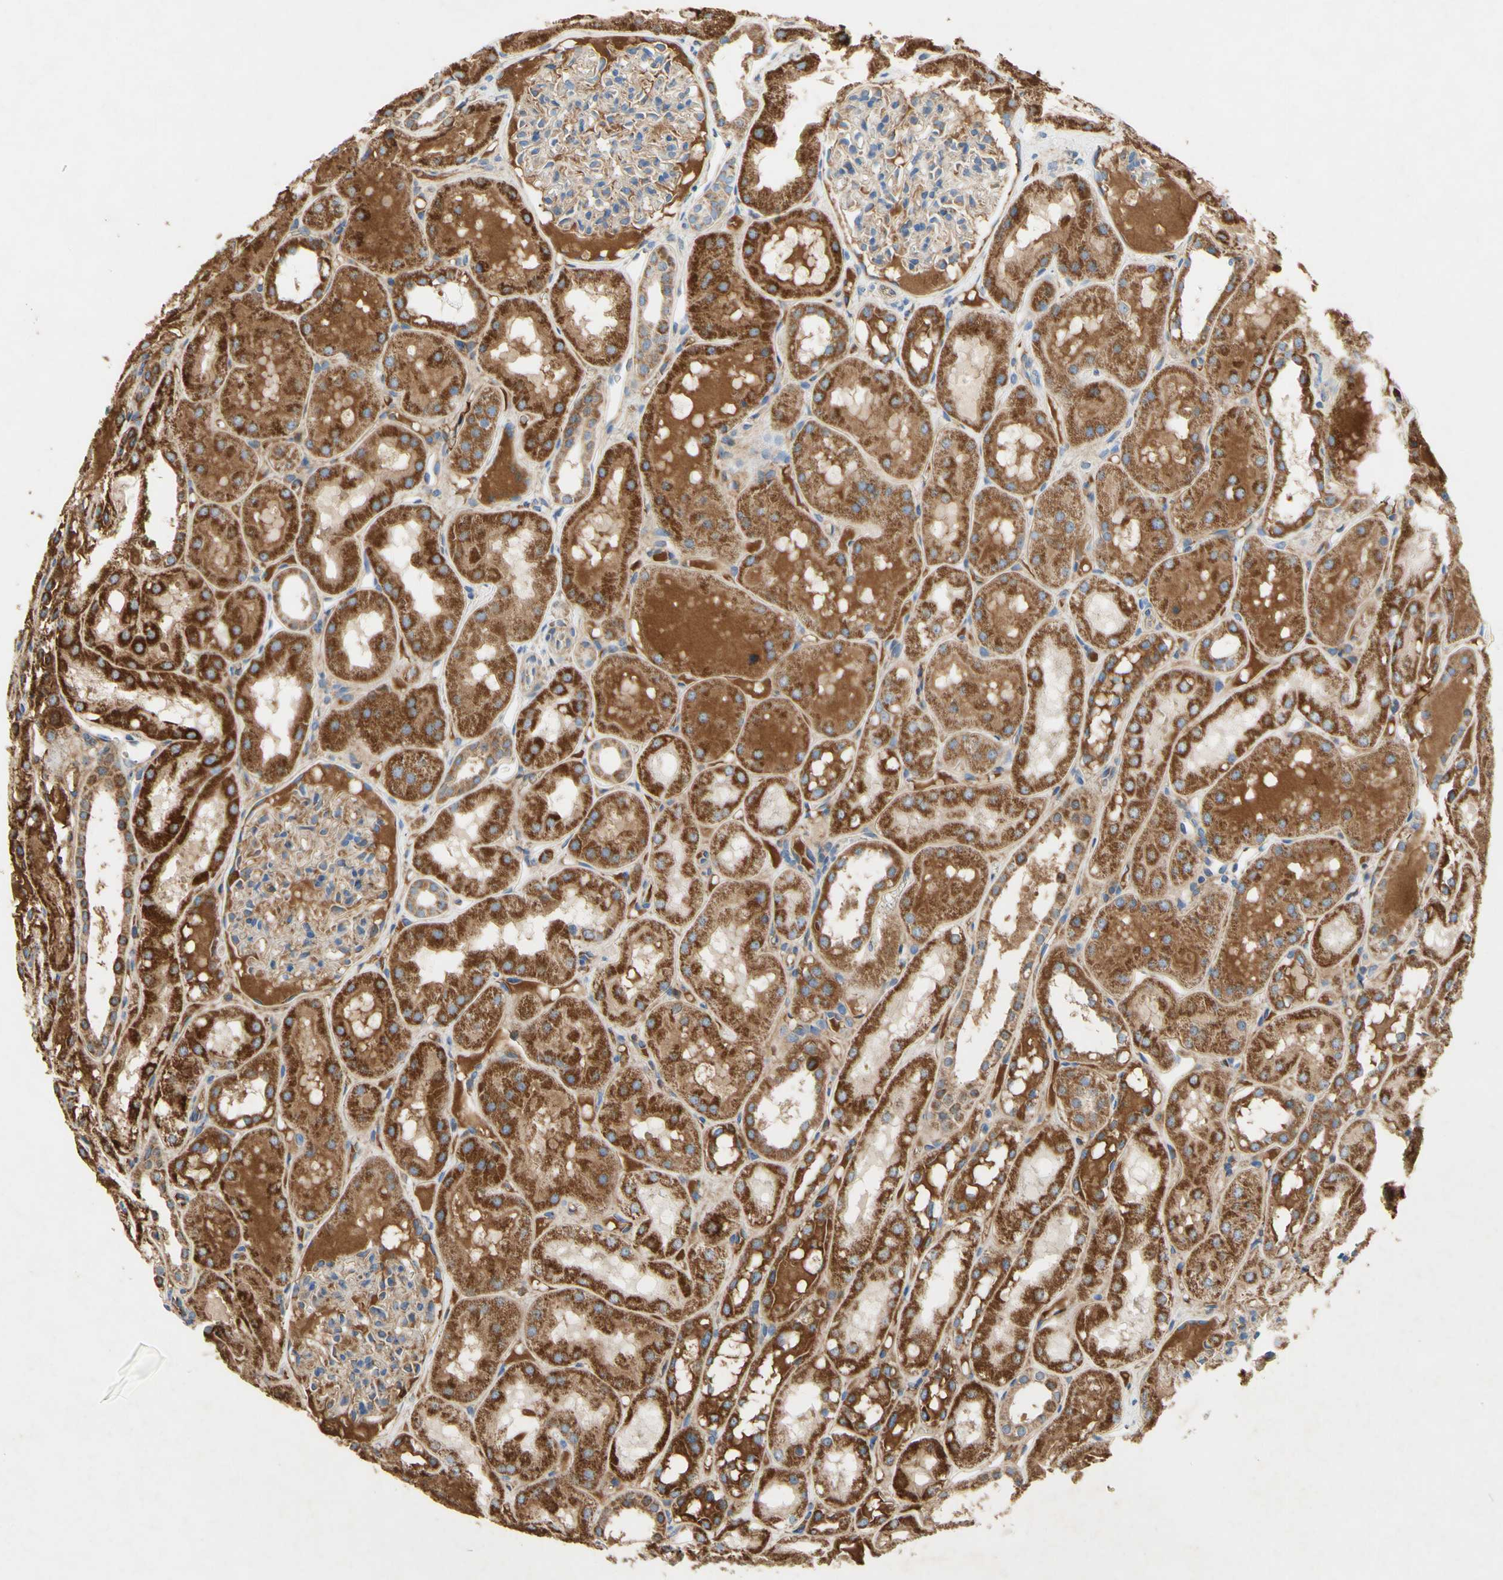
{"staining": {"intensity": "moderate", "quantity": ">75%", "location": "cytoplasmic/membranous"}, "tissue": "kidney", "cell_type": "Cells in glomeruli", "image_type": "normal", "snomed": [{"axis": "morphology", "description": "Normal tissue, NOS"}, {"axis": "topography", "description": "Kidney"}, {"axis": "topography", "description": "Urinary bladder"}], "caption": "Immunohistochemical staining of unremarkable kidney reveals medium levels of moderate cytoplasmic/membranous staining in approximately >75% of cells in glomeruli.", "gene": "SDHB", "patient": {"sex": "male", "age": 16}}